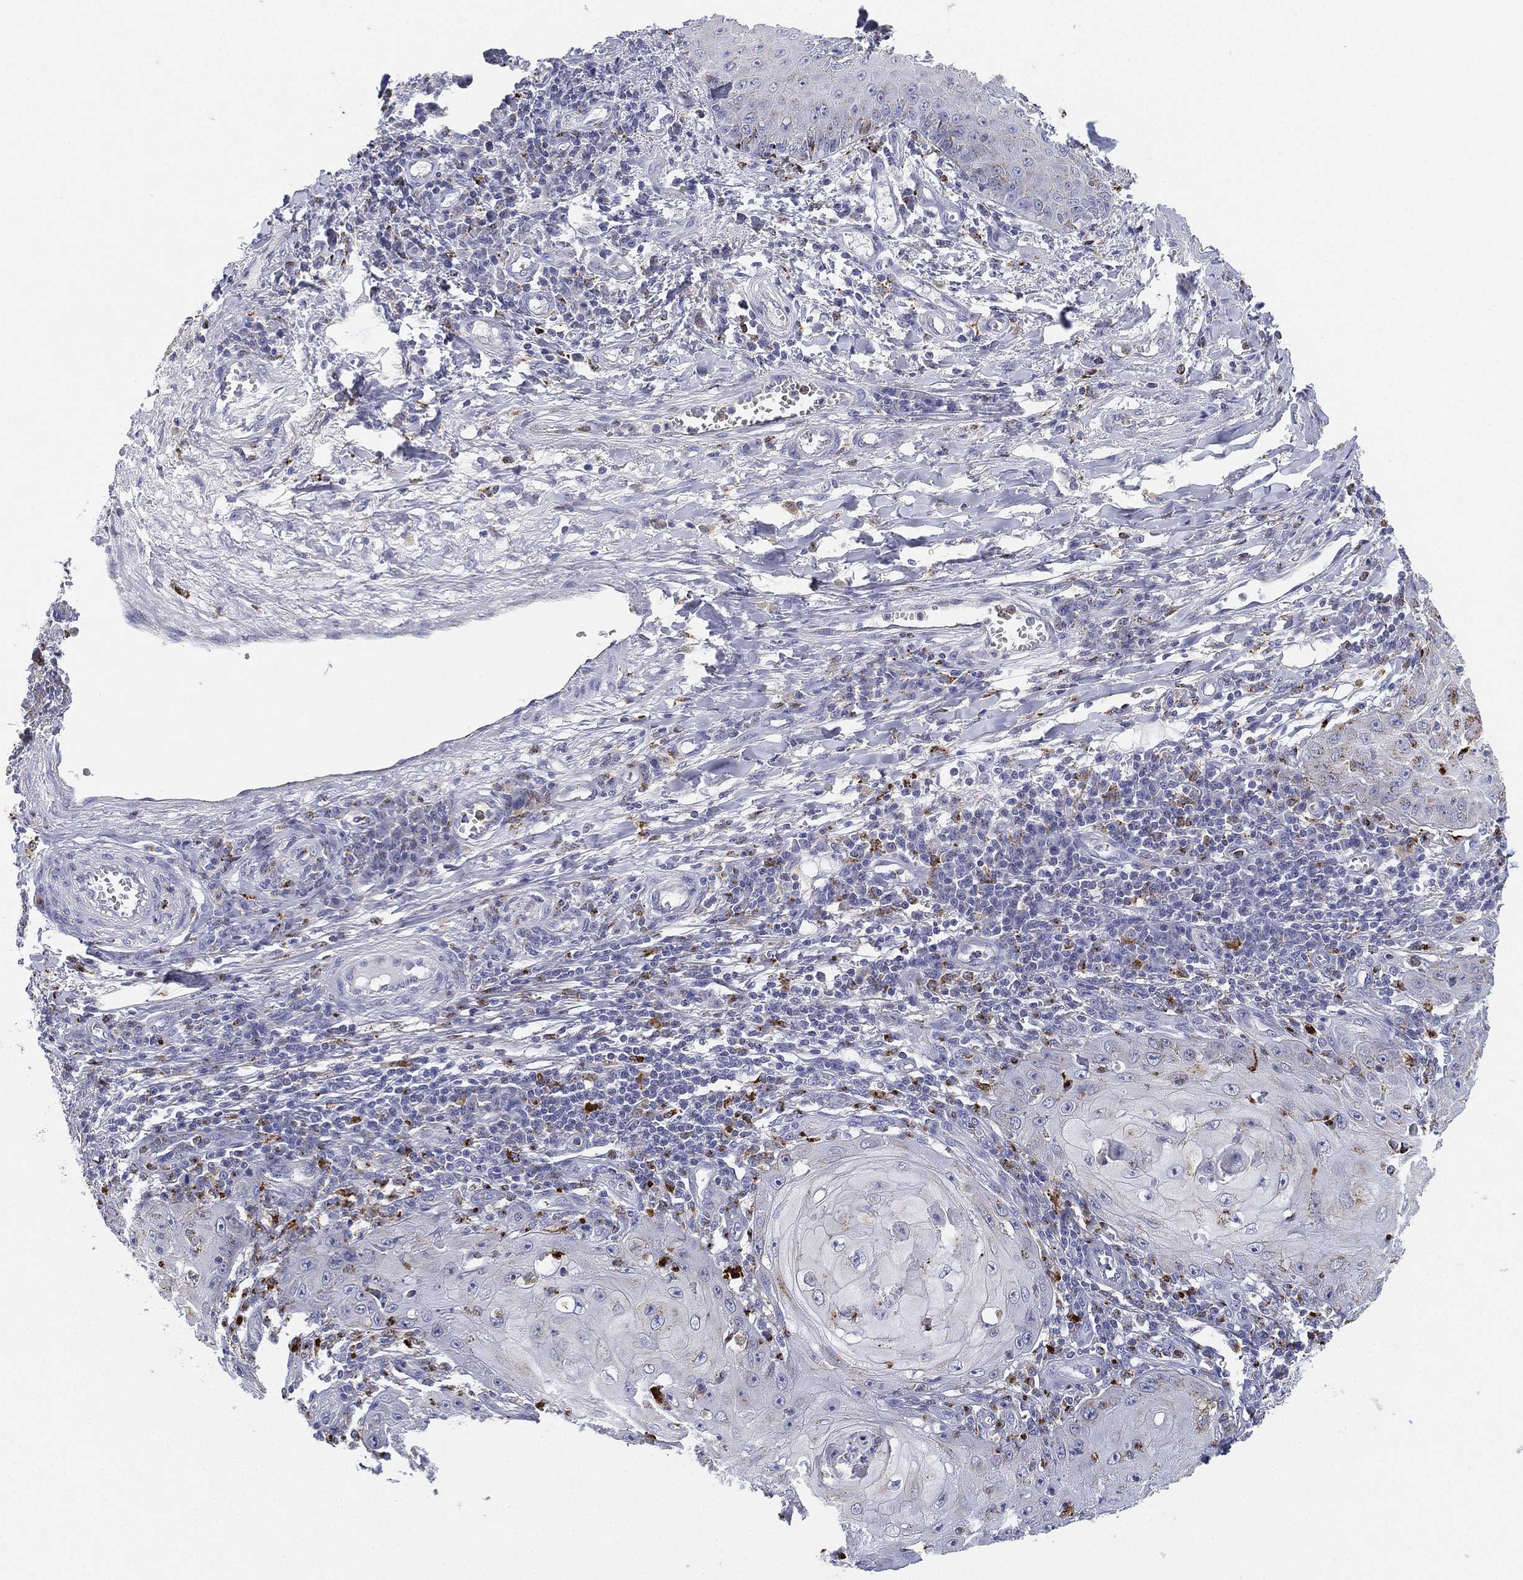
{"staining": {"intensity": "moderate", "quantity": "<25%", "location": "cytoplasmic/membranous"}, "tissue": "skin cancer", "cell_type": "Tumor cells", "image_type": "cancer", "snomed": [{"axis": "morphology", "description": "Squamous cell carcinoma, NOS"}, {"axis": "topography", "description": "Skin"}], "caption": "Immunohistochemistry (IHC) photomicrograph of skin cancer stained for a protein (brown), which exhibits low levels of moderate cytoplasmic/membranous staining in about <25% of tumor cells.", "gene": "NPC2", "patient": {"sex": "male", "age": 70}}